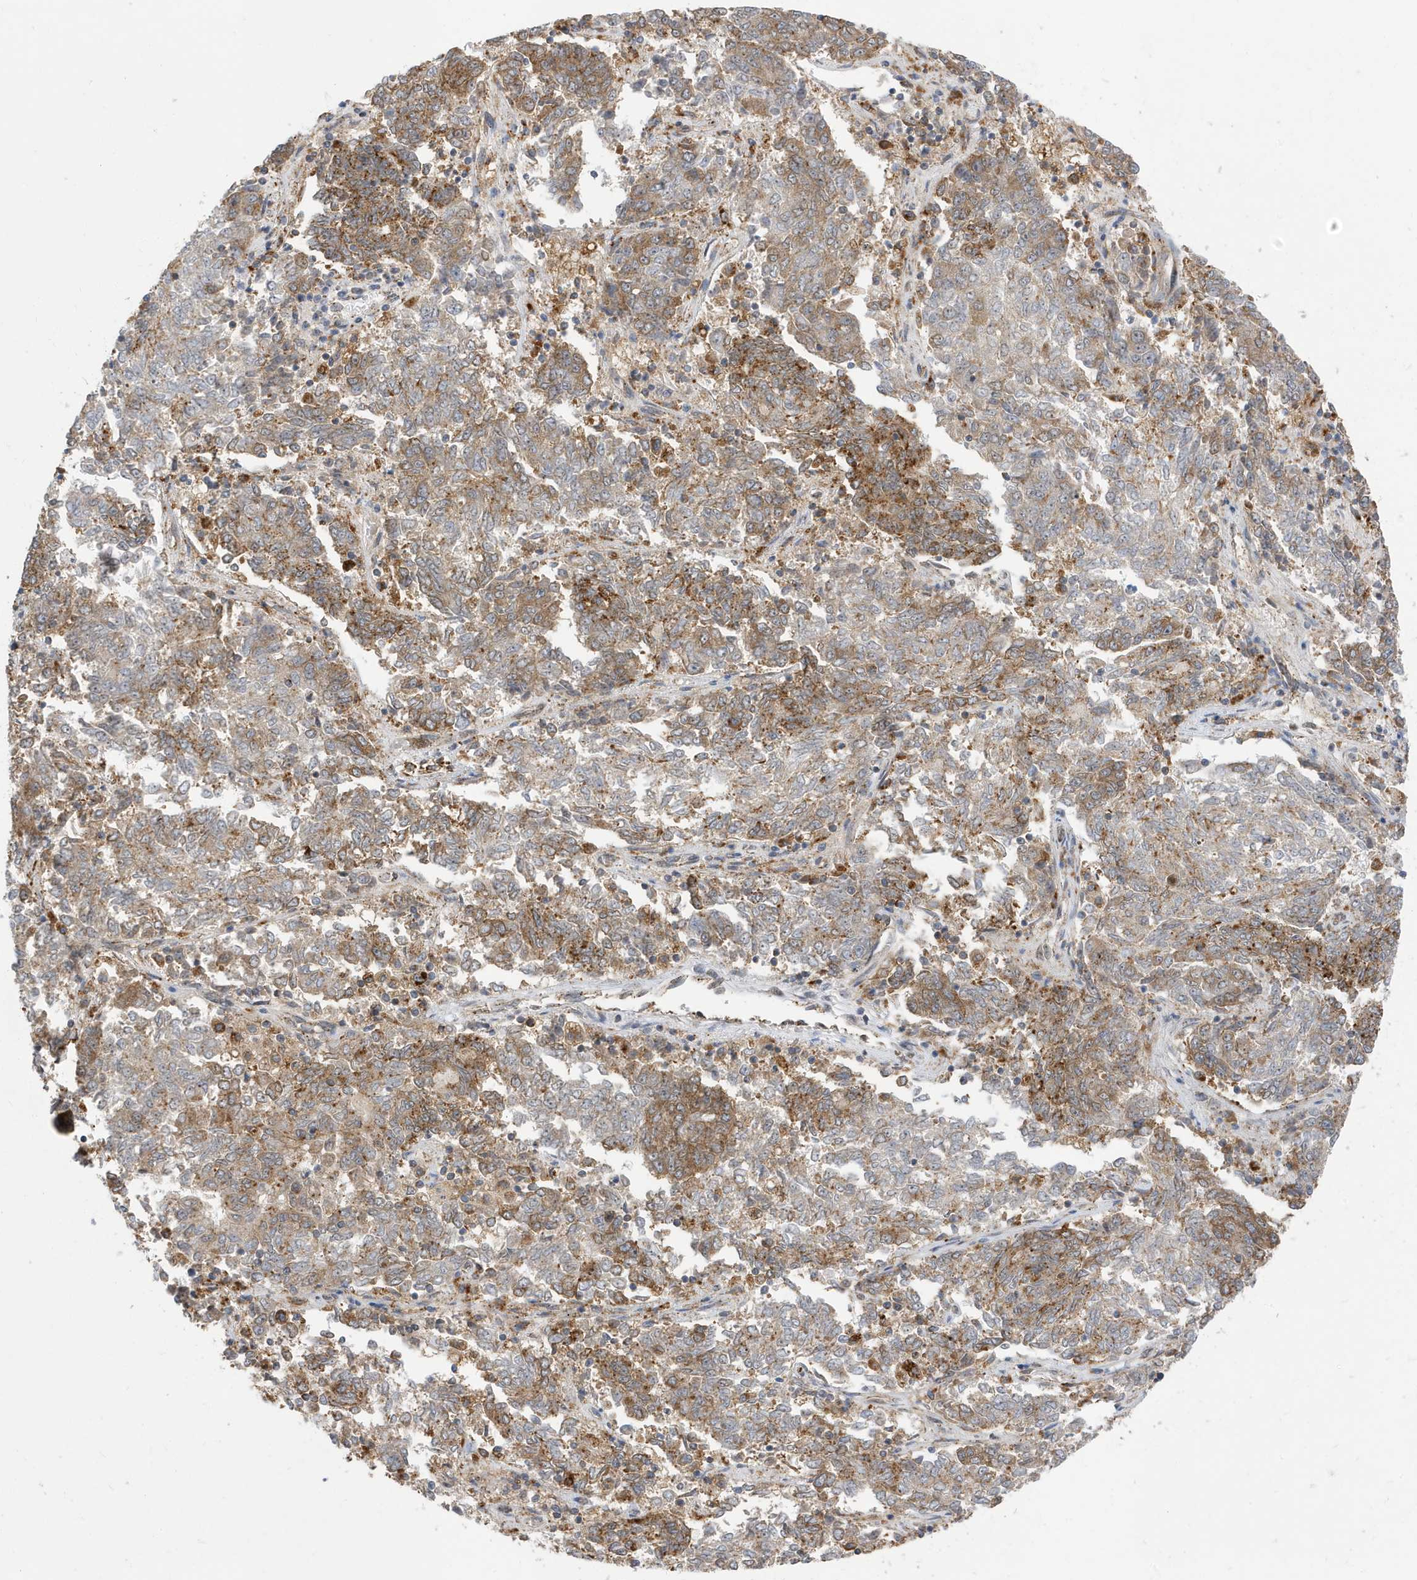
{"staining": {"intensity": "moderate", "quantity": ">75%", "location": "cytoplasmic/membranous"}, "tissue": "endometrial cancer", "cell_type": "Tumor cells", "image_type": "cancer", "snomed": [{"axis": "morphology", "description": "Adenocarcinoma, NOS"}, {"axis": "topography", "description": "Endometrium"}], "caption": "Adenocarcinoma (endometrial) stained with a protein marker displays moderate staining in tumor cells.", "gene": "ZNF507", "patient": {"sex": "female", "age": 80}}